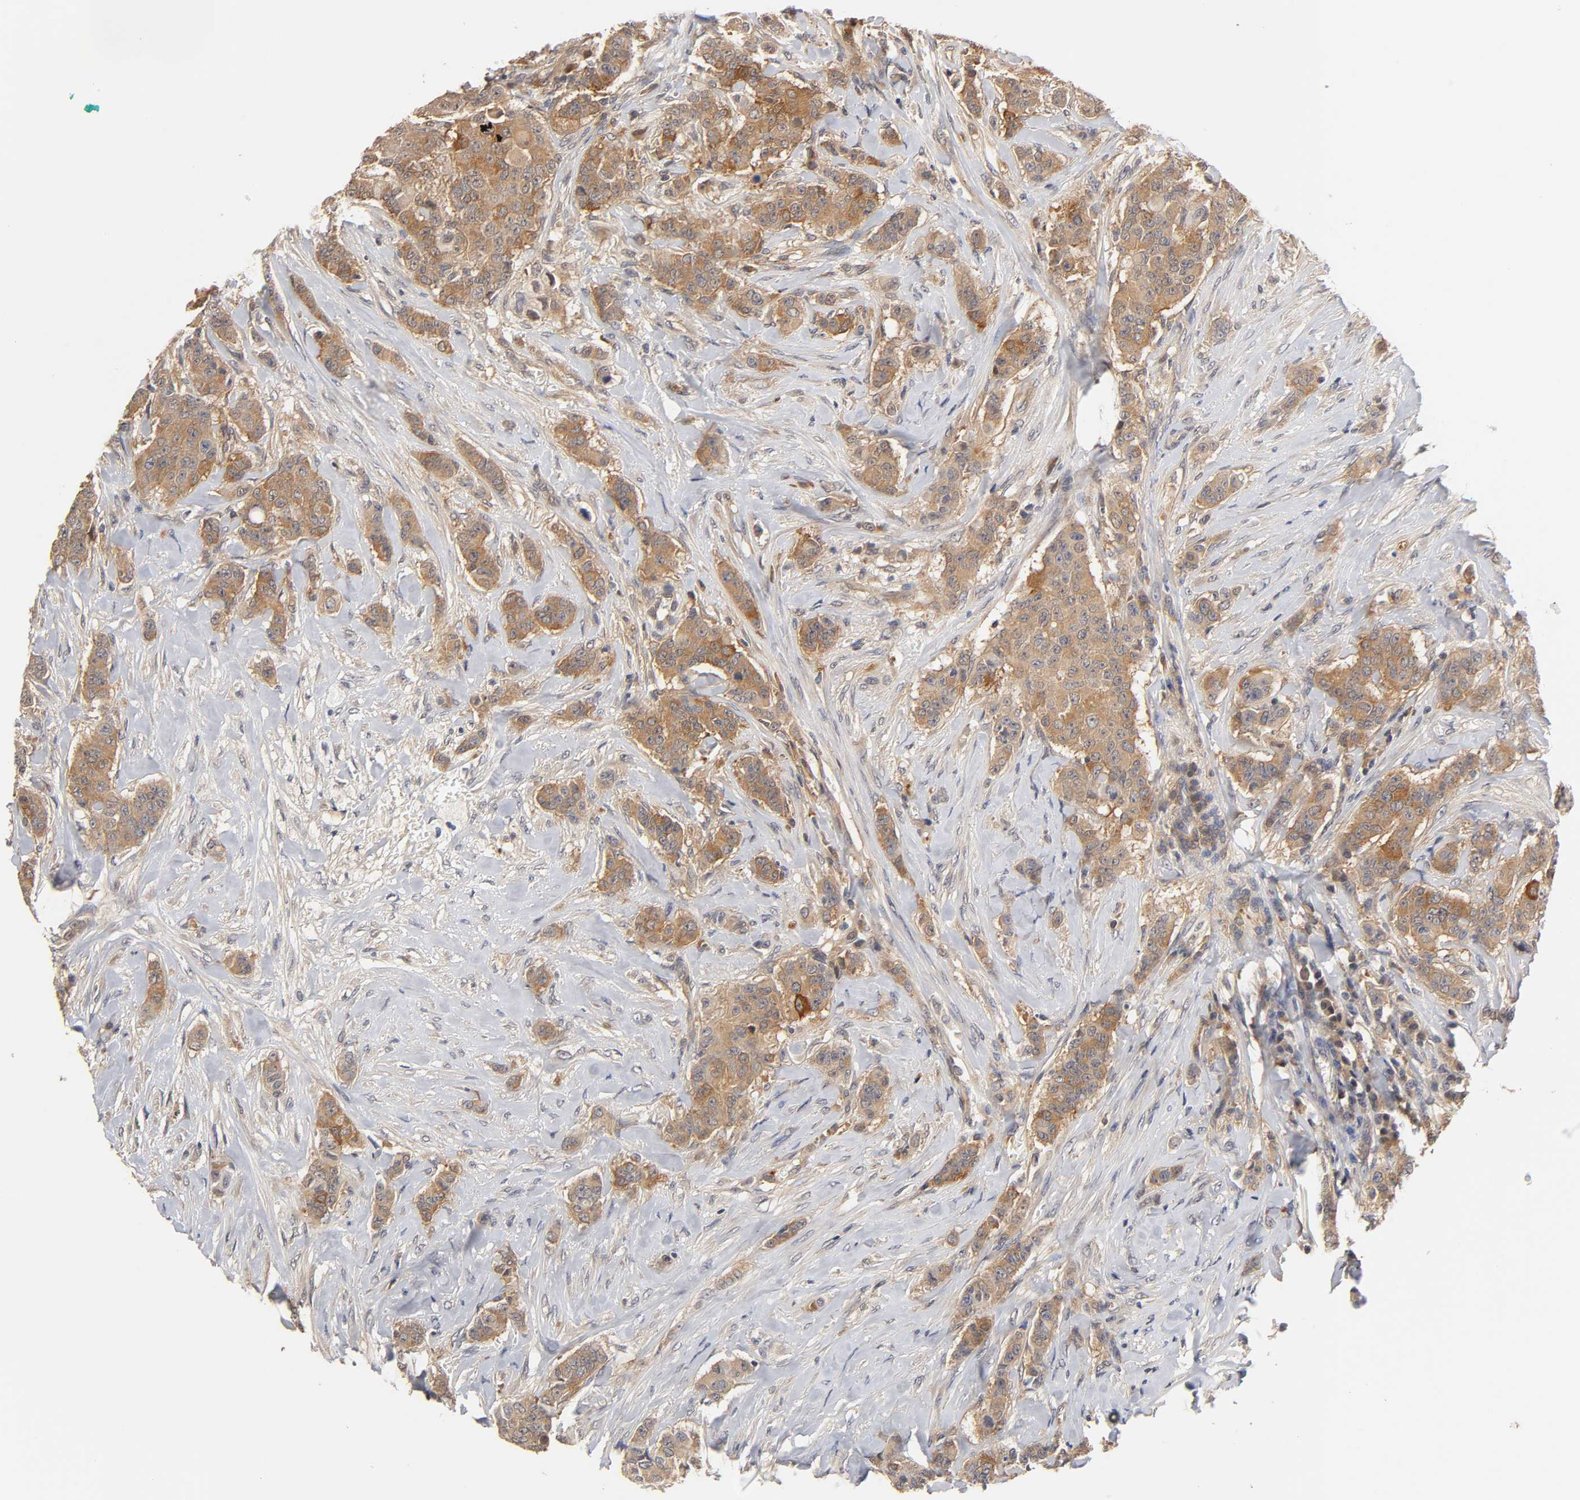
{"staining": {"intensity": "moderate", "quantity": ">75%", "location": "cytoplasmic/membranous"}, "tissue": "breast cancer", "cell_type": "Tumor cells", "image_type": "cancer", "snomed": [{"axis": "morphology", "description": "Duct carcinoma"}, {"axis": "topography", "description": "Breast"}], "caption": "Immunohistochemical staining of human breast cancer (intraductal carcinoma) exhibits medium levels of moderate cytoplasmic/membranous staining in about >75% of tumor cells. Immunohistochemistry (ihc) stains the protein of interest in brown and the nuclei are stained blue.", "gene": "PDE5A", "patient": {"sex": "female", "age": 40}}